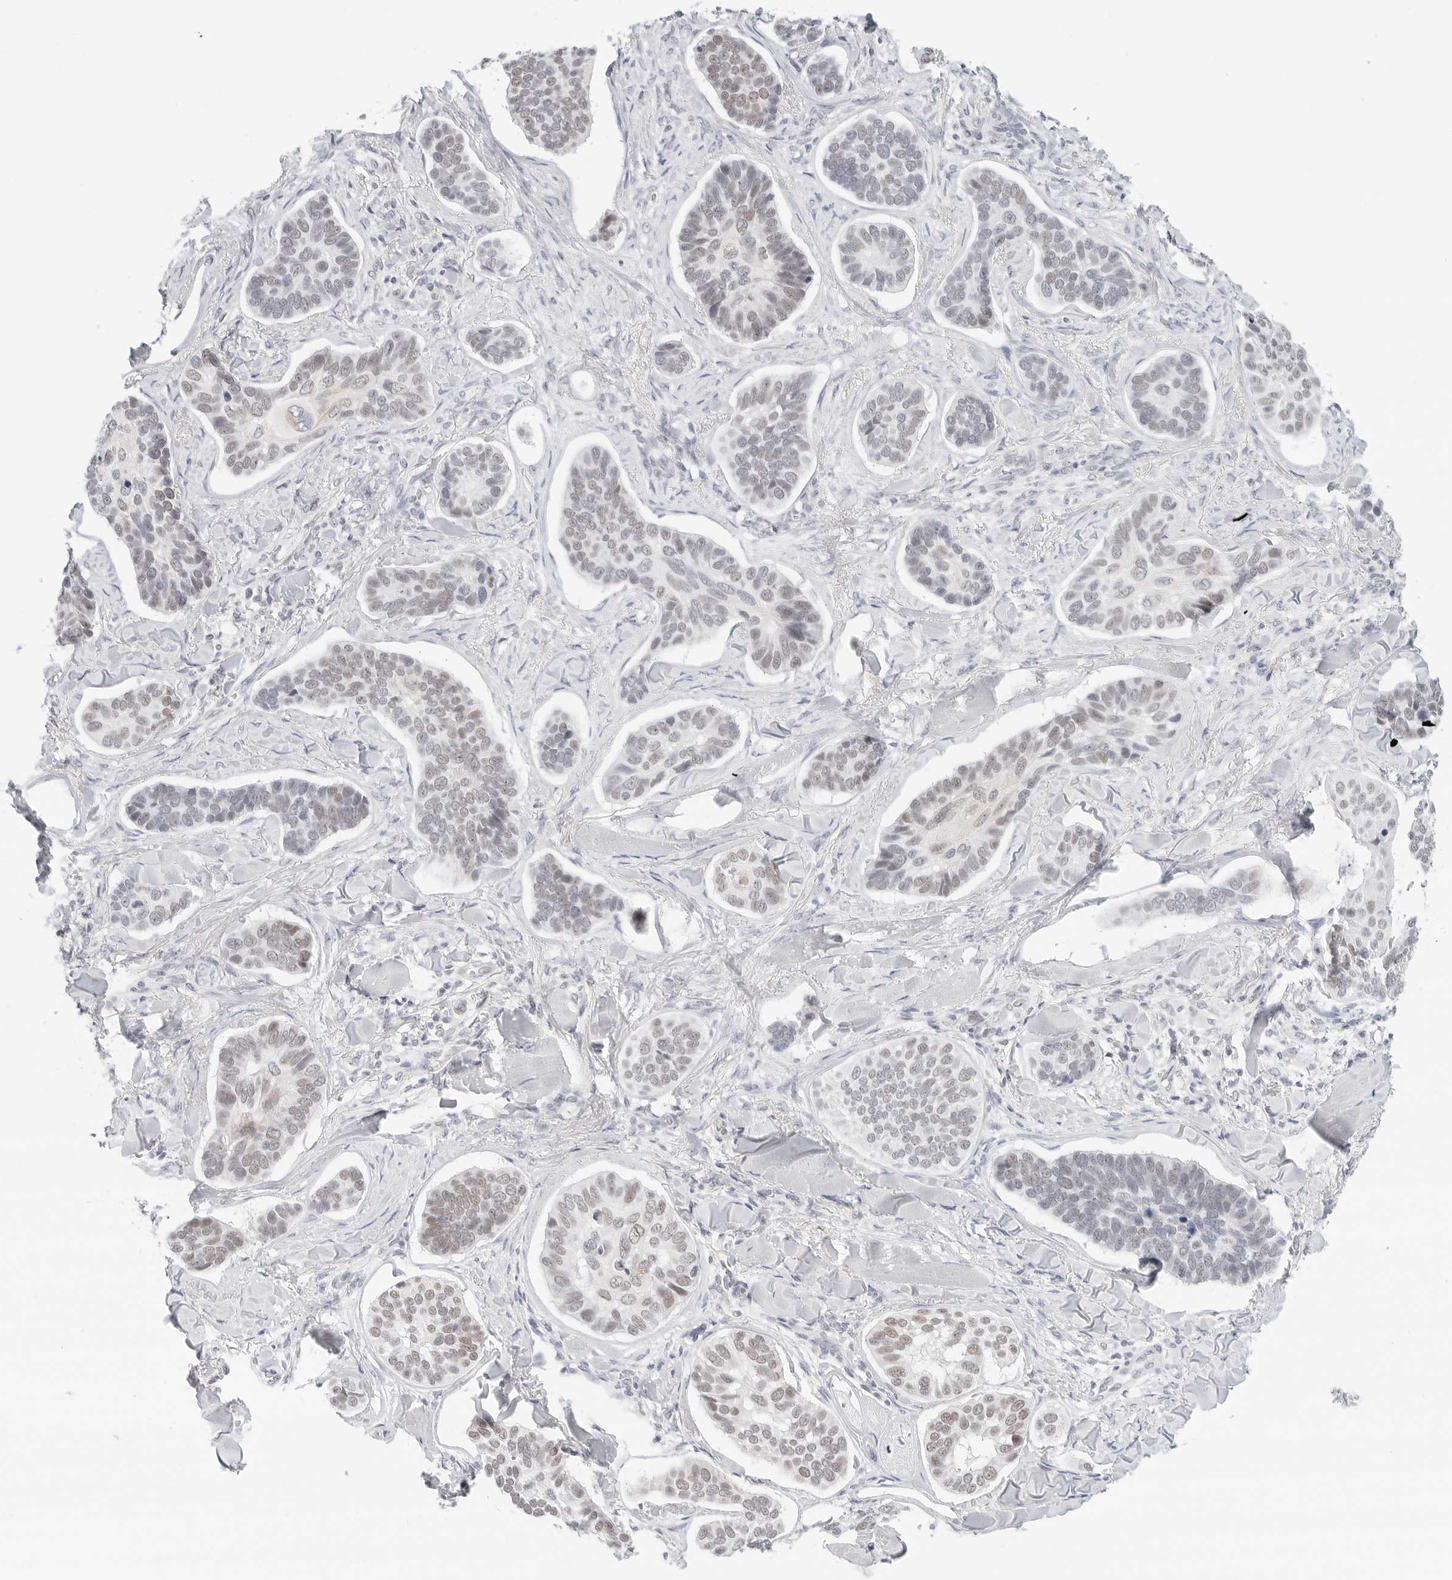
{"staining": {"intensity": "weak", "quantity": "25%-75%", "location": "nuclear"}, "tissue": "skin cancer", "cell_type": "Tumor cells", "image_type": "cancer", "snomed": [{"axis": "morphology", "description": "Basal cell carcinoma"}, {"axis": "topography", "description": "Skin"}], "caption": "Brown immunohistochemical staining in skin cancer displays weak nuclear expression in about 25%-75% of tumor cells. The protein of interest is shown in brown color, while the nuclei are stained blue.", "gene": "TSEN2", "patient": {"sex": "male", "age": 62}}